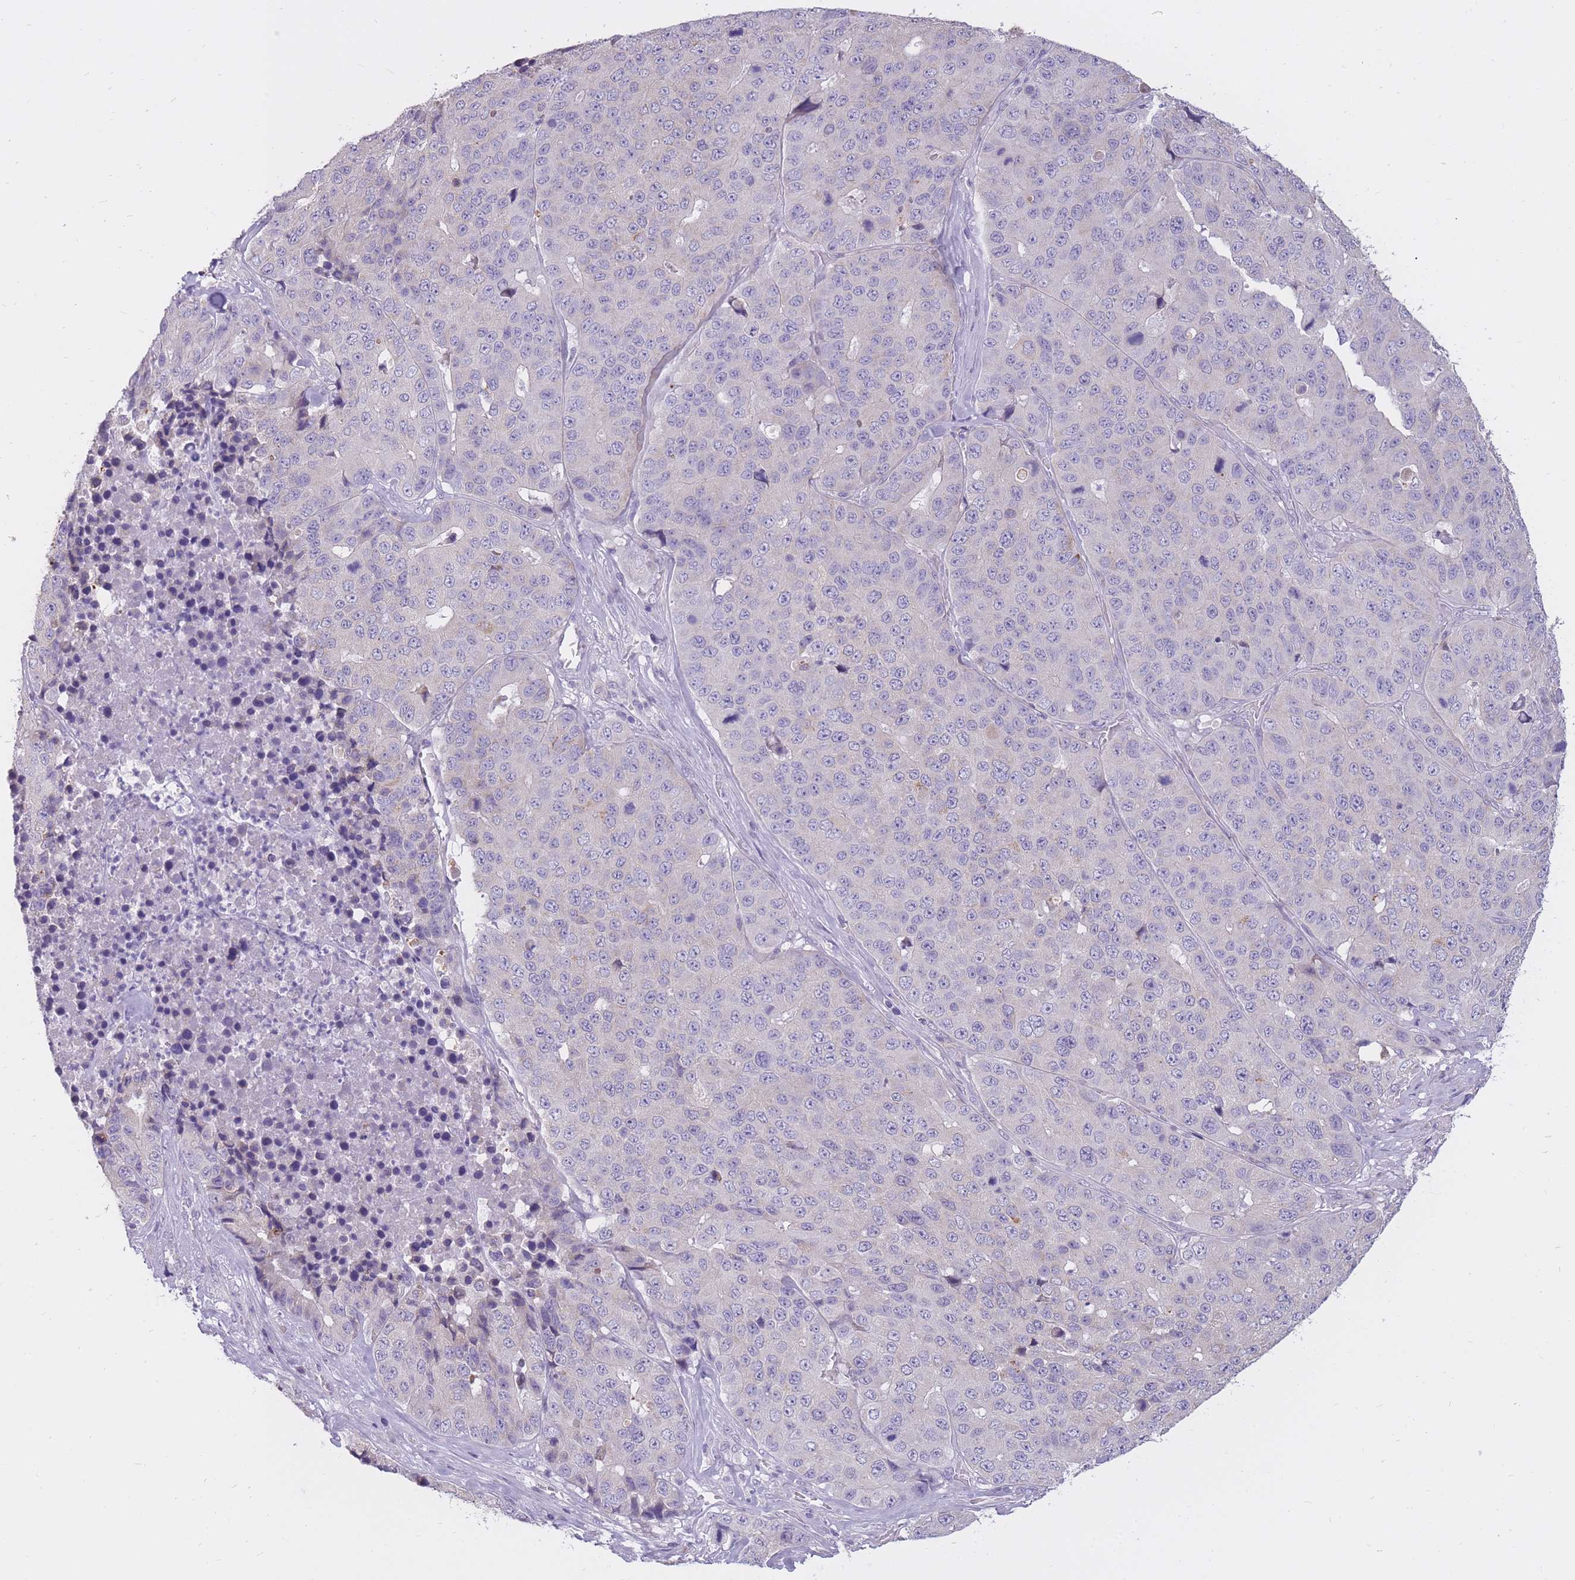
{"staining": {"intensity": "negative", "quantity": "none", "location": "none"}, "tissue": "stomach cancer", "cell_type": "Tumor cells", "image_type": "cancer", "snomed": [{"axis": "morphology", "description": "Adenocarcinoma, NOS"}, {"axis": "topography", "description": "Stomach"}], "caption": "Tumor cells are negative for protein expression in human stomach cancer.", "gene": "RNF170", "patient": {"sex": "male", "age": 71}}